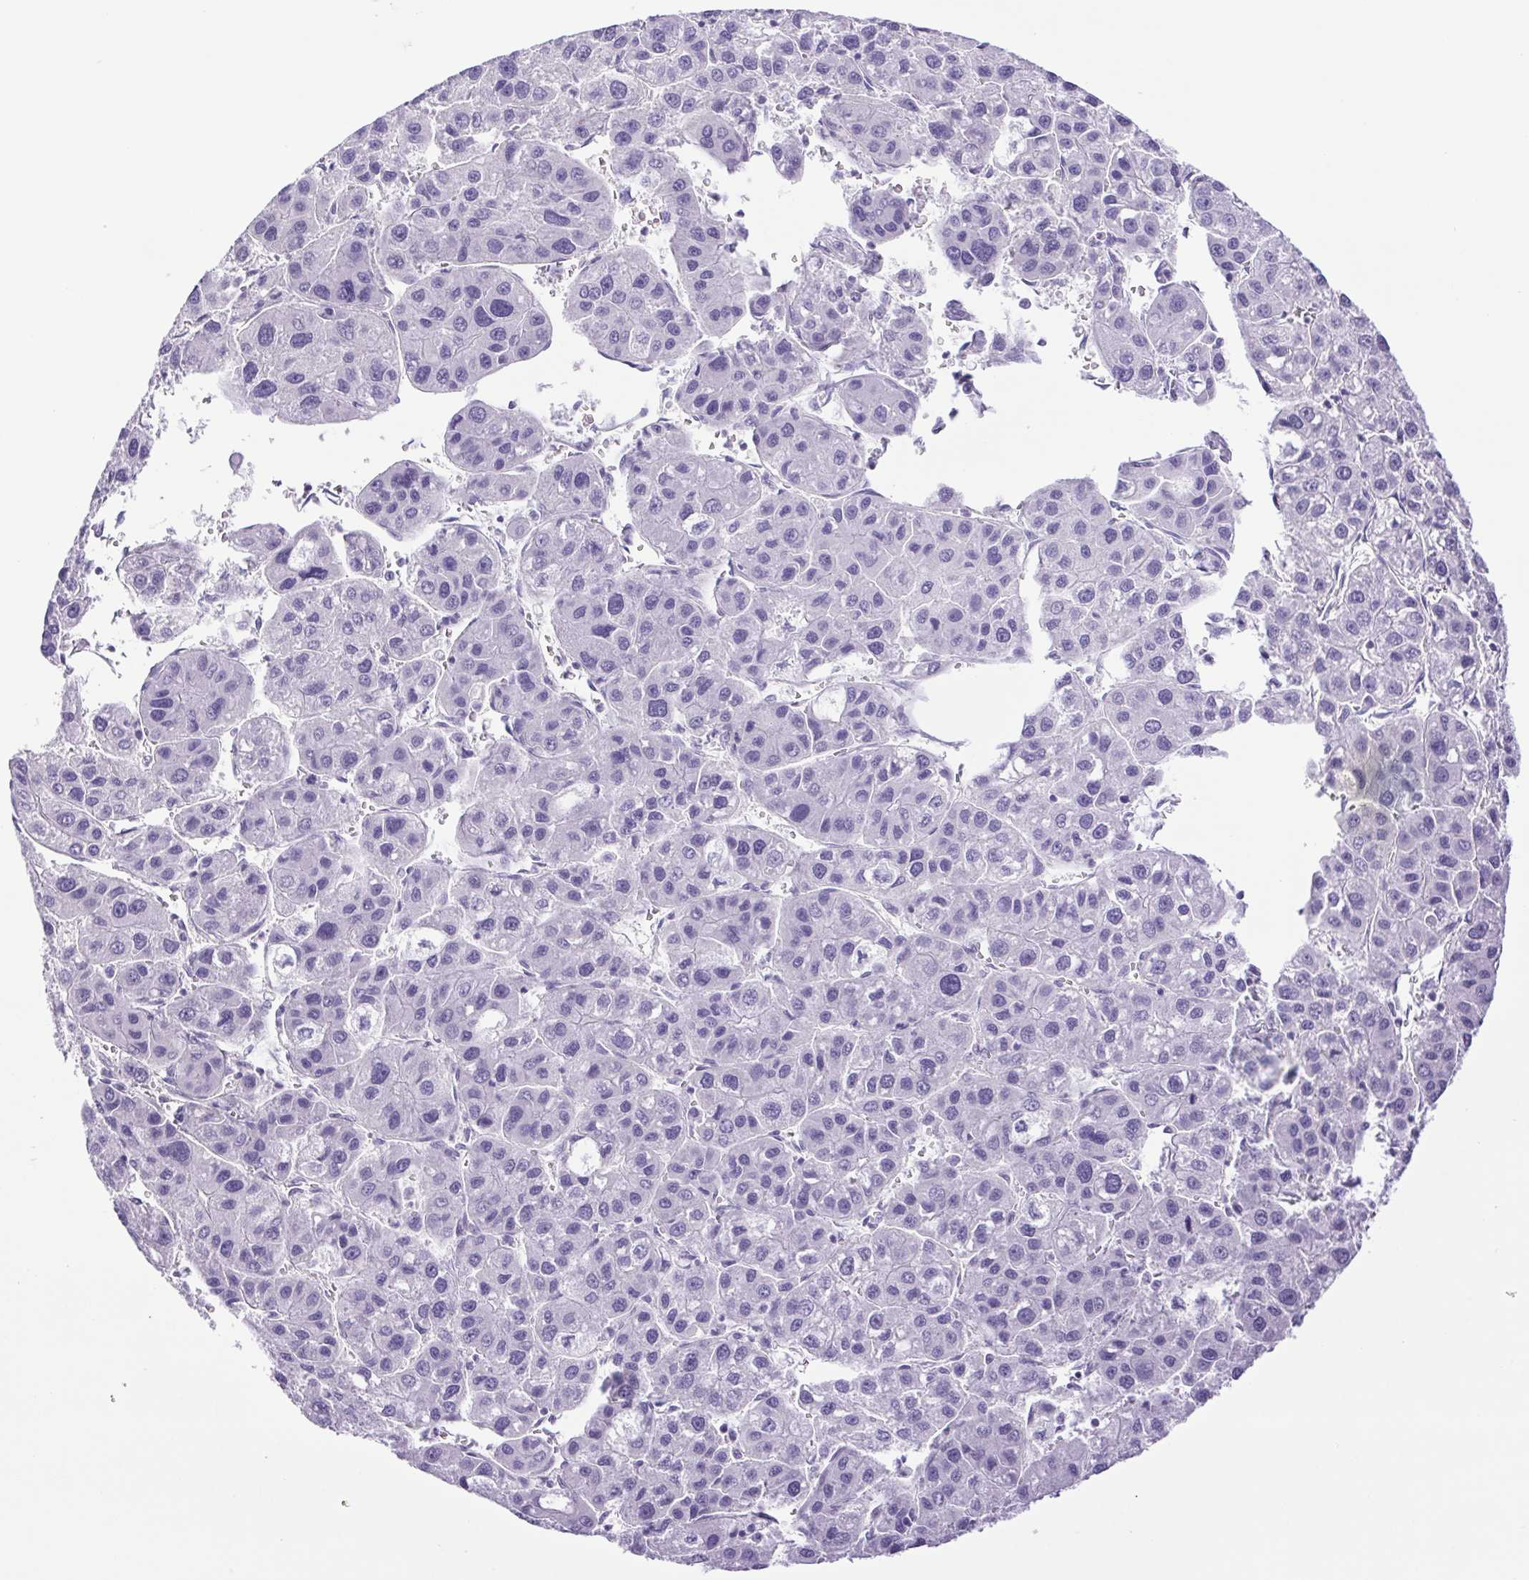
{"staining": {"intensity": "negative", "quantity": "none", "location": "none"}, "tissue": "liver cancer", "cell_type": "Tumor cells", "image_type": "cancer", "snomed": [{"axis": "morphology", "description": "Carcinoma, Hepatocellular, NOS"}, {"axis": "topography", "description": "Liver"}], "caption": "This is an immunohistochemistry histopathology image of liver cancer. There is no expression in tumor cells.", "gene": "CDSN", "patient": {"sex": "male", "age": 73}}